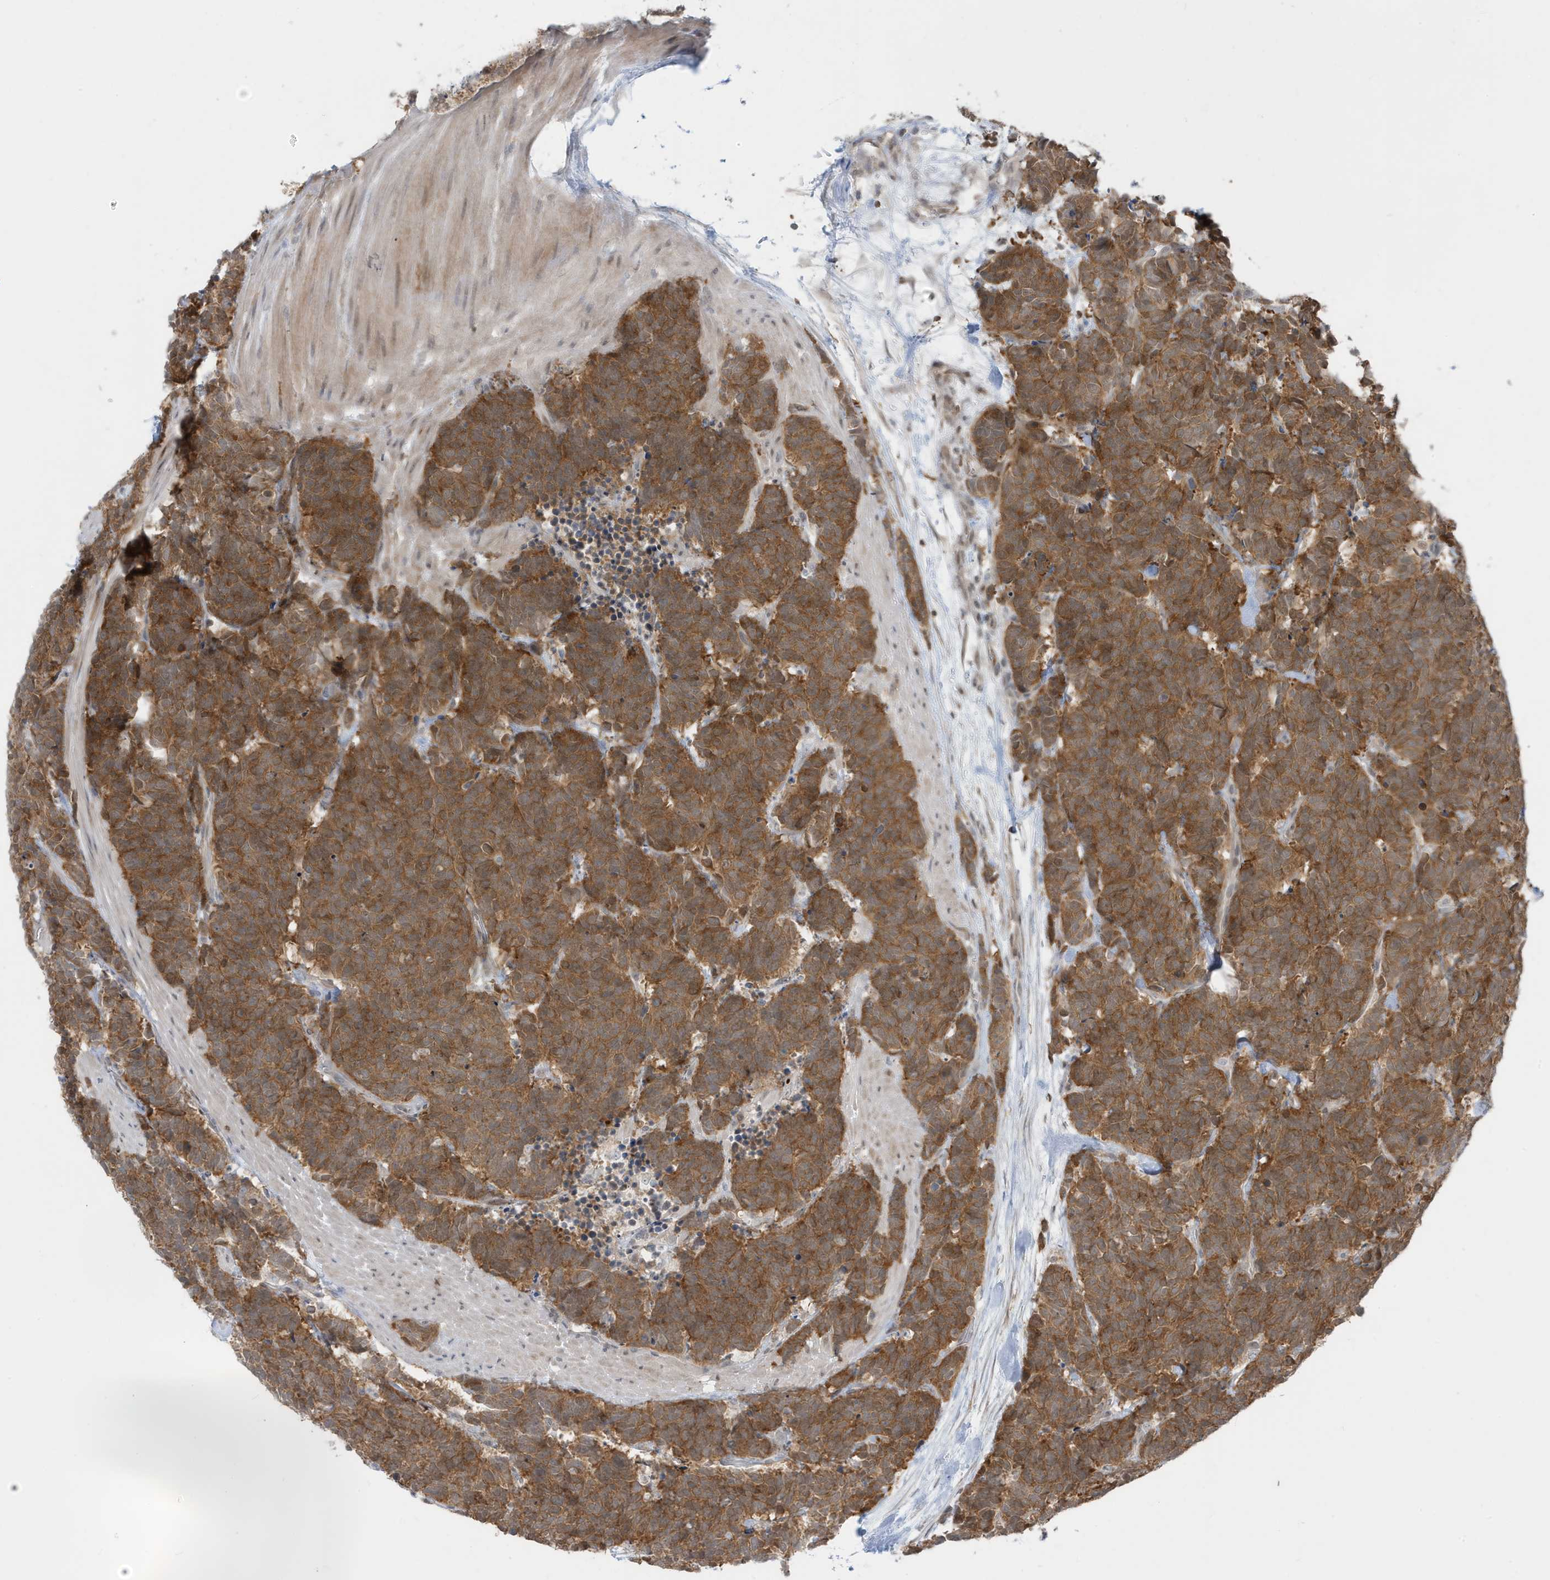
{"staining": {"intensity": "moderate", "quantity": ">75%", "location": "cytoplasmic/membranous"}, "tissue": "carcinoid", "cell_type": "Tumor cells", "image_type": "cancer", "snomed": [{"axis": "morphology", "description": "Carcinoma, NOS"}, {"axis": "morphology", "description": "Carcinoid, malignant, NOS"}, {"axis": "topography", "description": "Urinary bladder"}], "caption": "DAB immunohistochemical staining of carcinoid (malignant) displays moderate cytoplasmic/membranous protein staining in about >75% of tumor cells.", "gene": "OGA", "patient": {"sex": "male", "age": 57}}